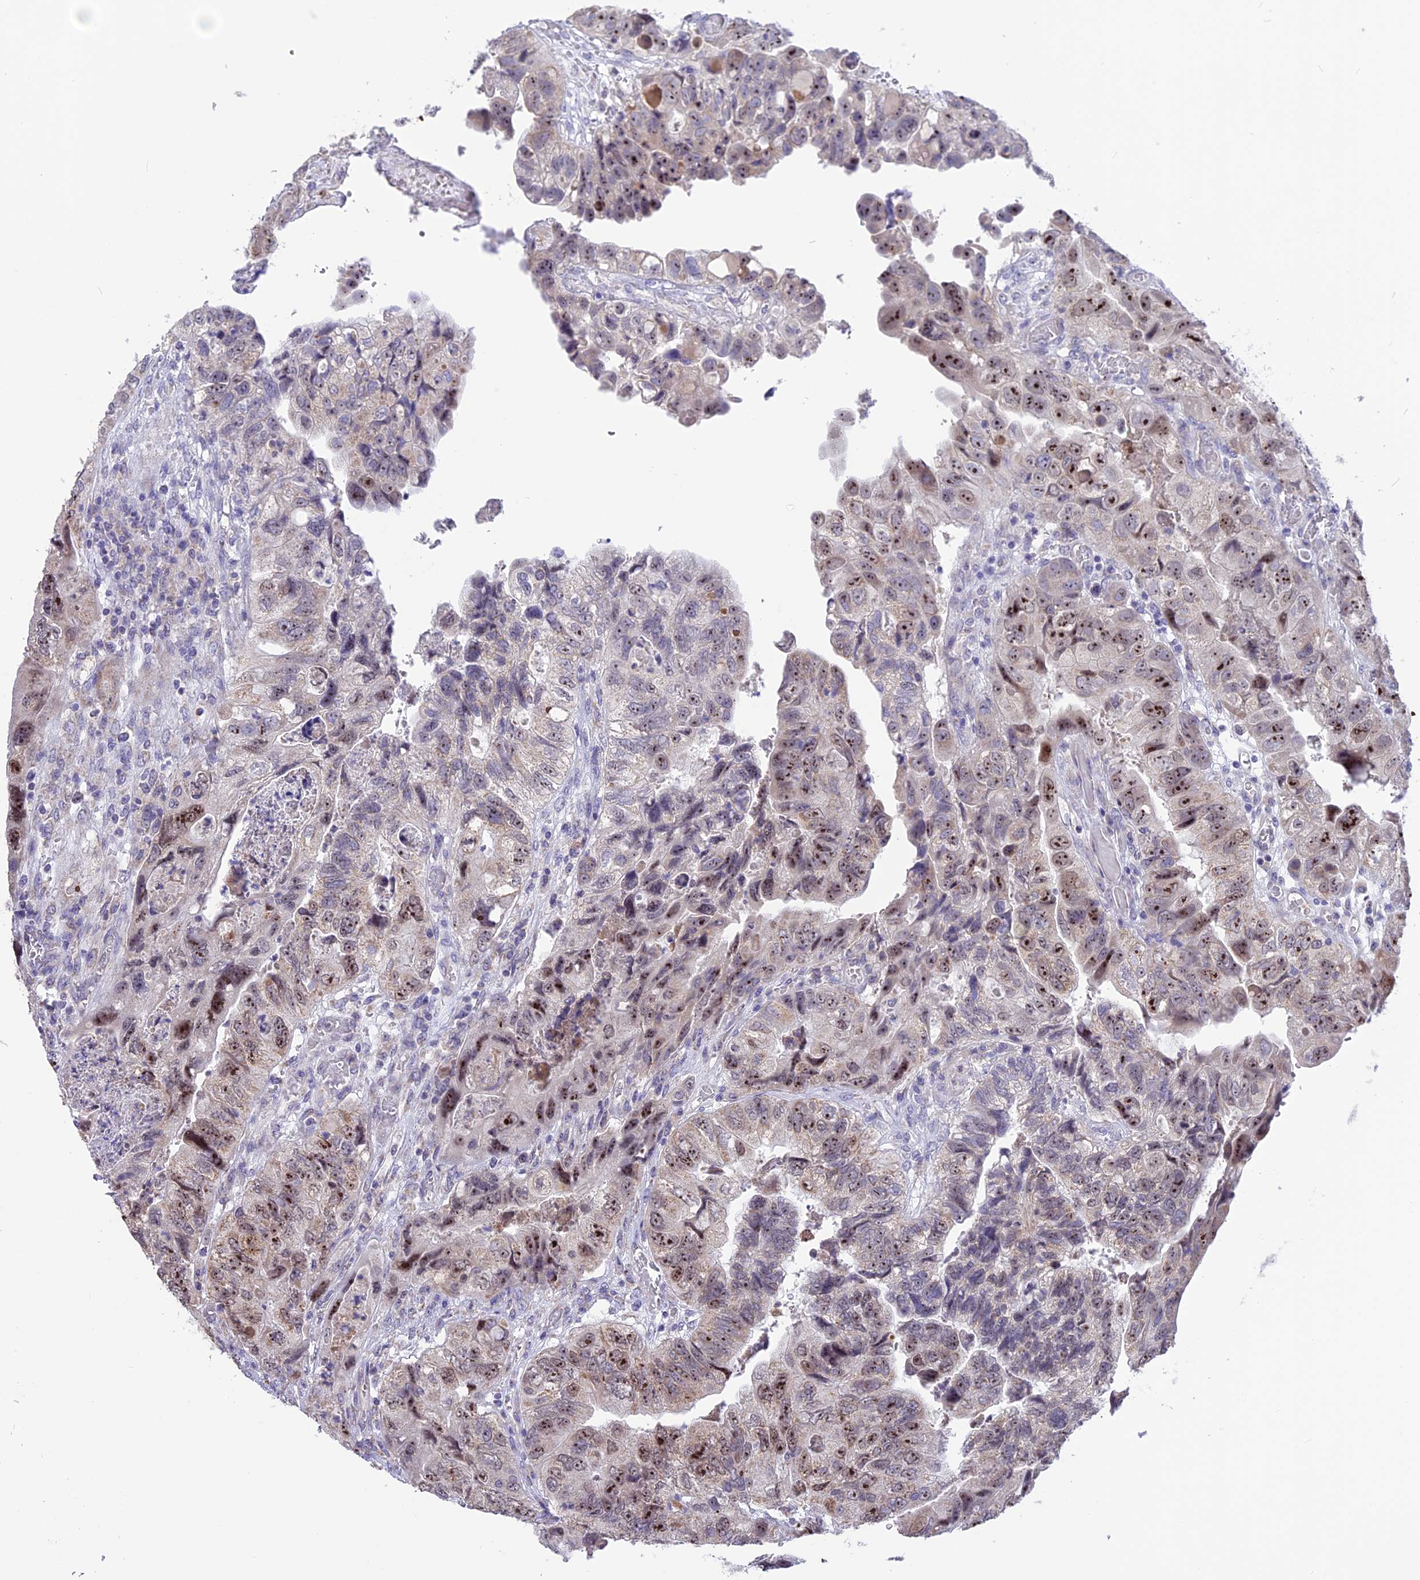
{"staining": {"intensity": "moderate", "quantity": ">75%", "location": "nuclear"}, "tissue": "colorectal cancer", "cell_type": "Tumor cells", "image_type": "cancer", "snomed": [{"axis": "morphology", "description": "Adenocarcinoma, NOS"}, {"axis": "topography", "description": "Rectum"}], "caption": "Adenocarcinoma (colorectal) tissue shows moderate nuclear expression in about >75% of tumor cells, visualized by immunohistochemistry. Nuclei are stained in blue.", "gene": "CMSS1", "patient": {"sex": "male", "age": 63}}